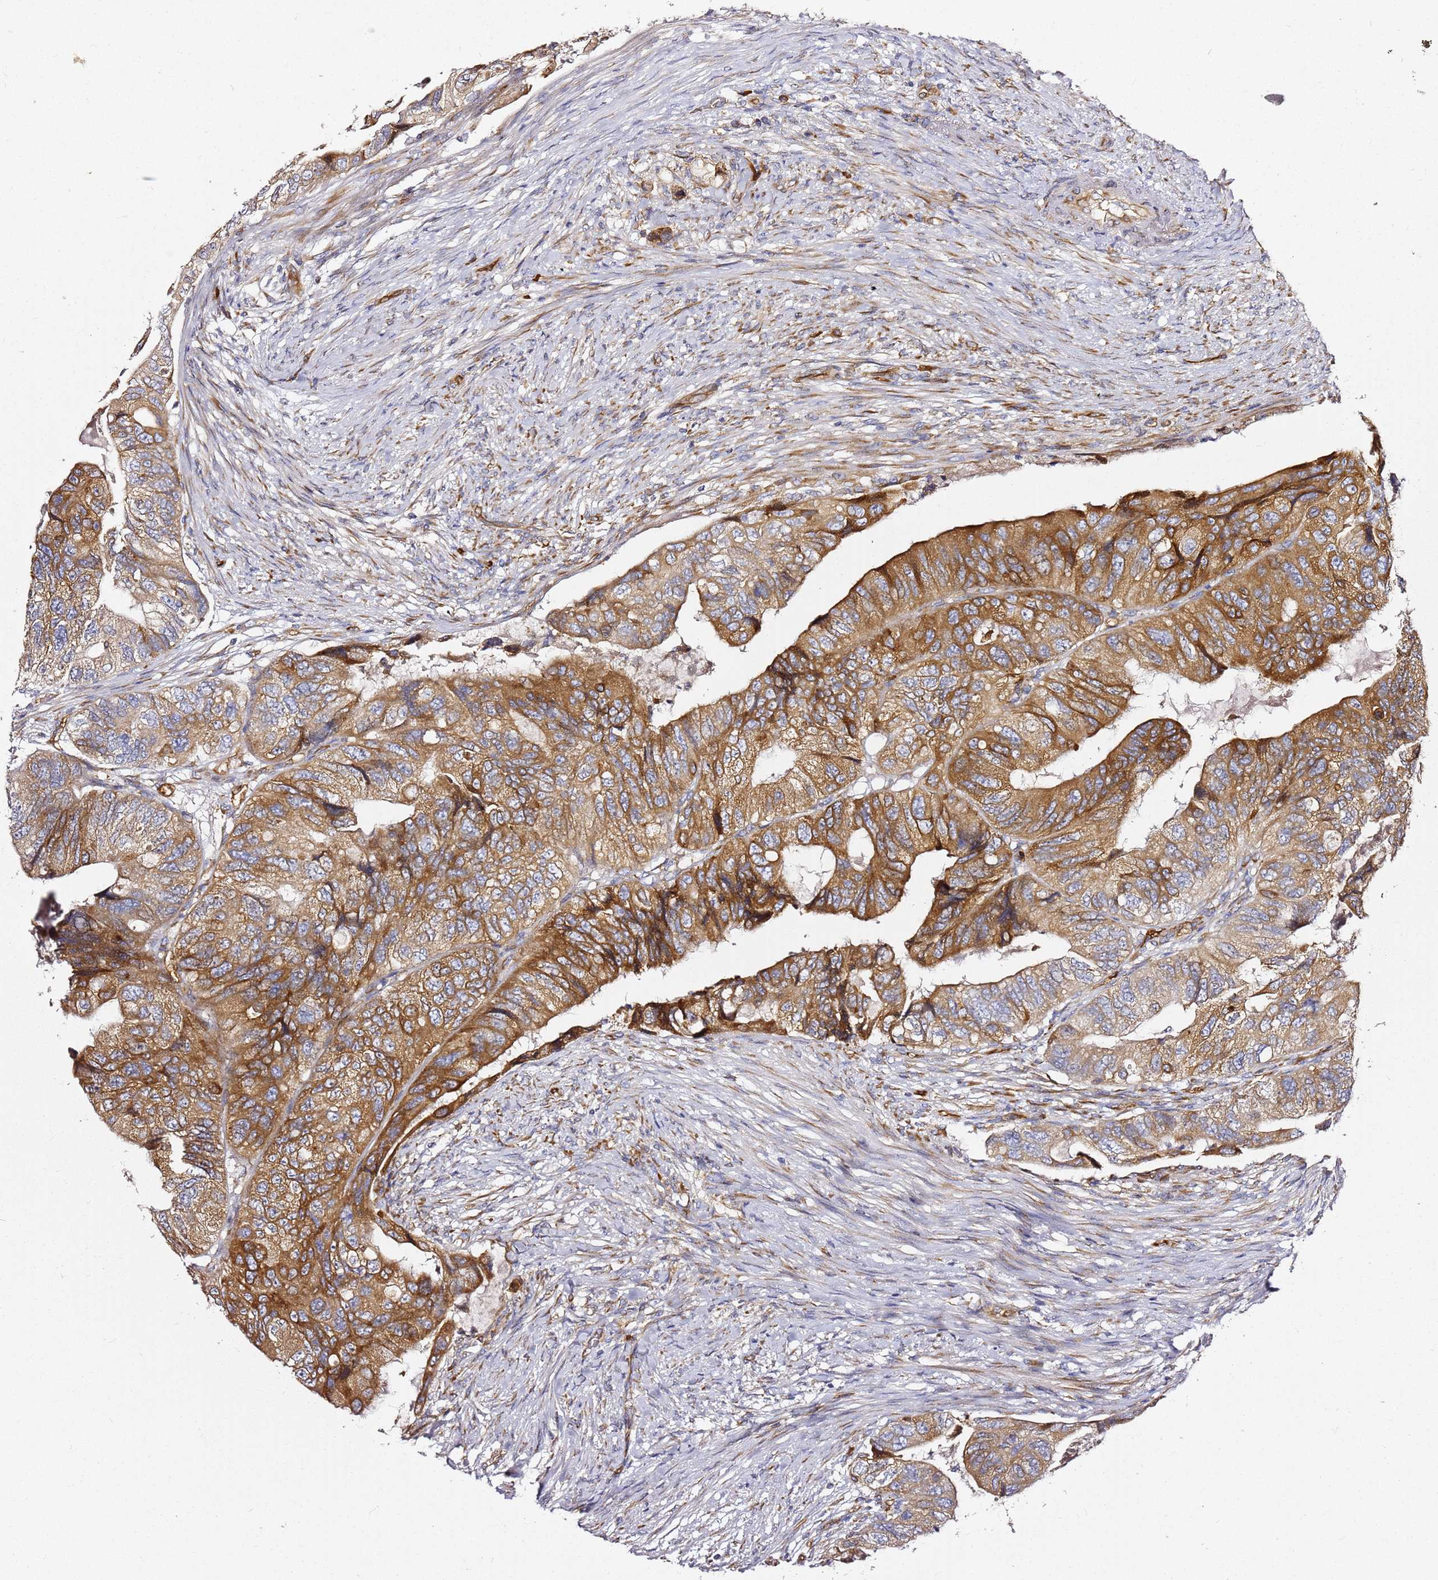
{"staining": {"intensity": "moderate", "quantity": ">75%", "location": "cytoplasmic/membranous"}, "tissue": "colorectal cancer", "cell_type": "Tumor cells", "image_type": "cancer", "snomed": [{"axis": "morphology", "description": "Adenocarcinoma, NOS"}, {"axis": "topography", "description": "Rectum"}], "caption": "Protein expression analysis of adenocarcinoma (colorectal) demonstrates moderate cytoplasmic/membranous staining in about >75% of tumor cells.", "gene": "KIF7", "patient": {"sex": "male", "age": 63}}